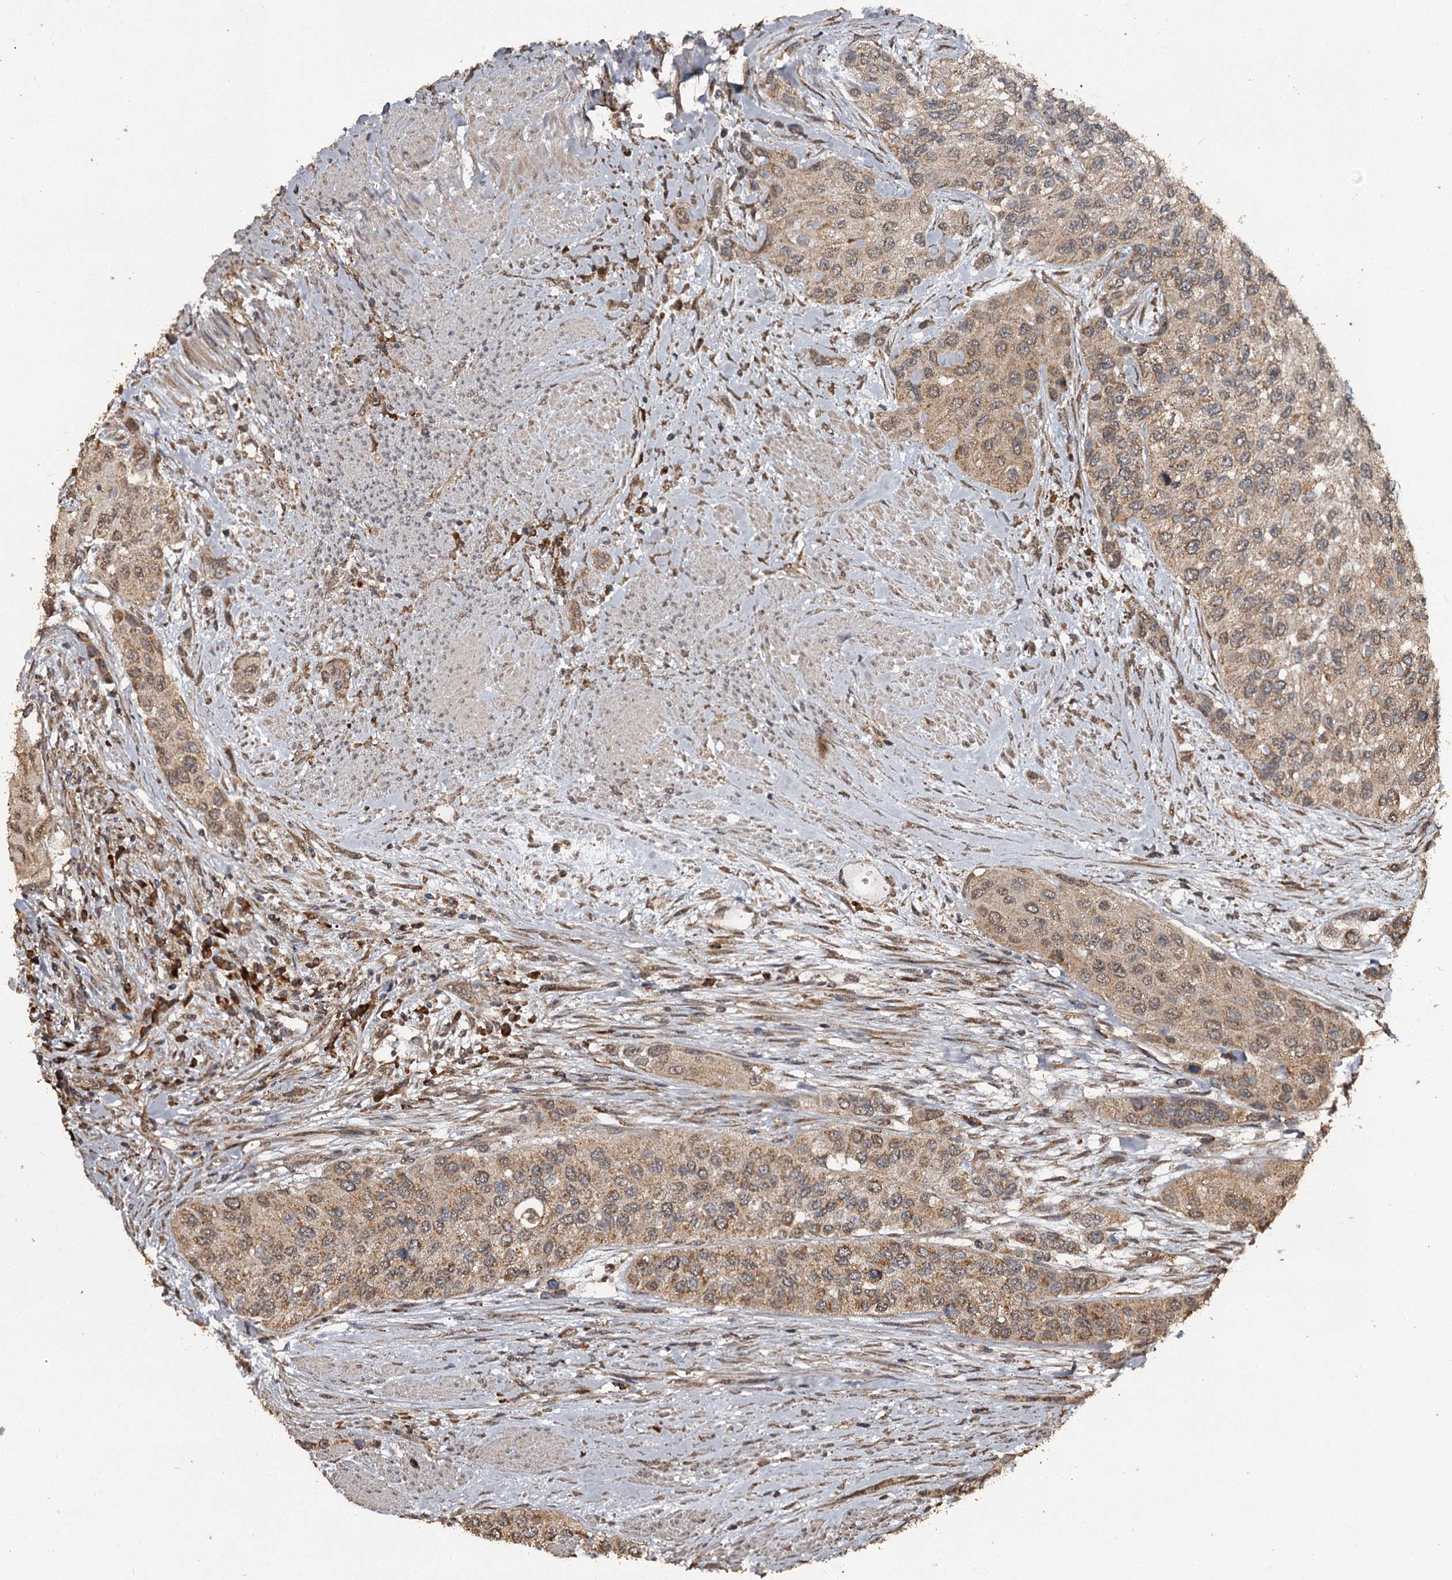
{"staining": {"intensity": "moderate", "quantity": ">75%", "location": "cytoplasmic/membranous,nuclear"}, "tissue": "urothelial cancer", "cell_type": "Tumor cells", "image_type": "cancer", "snomed": [{"axis": "morphology", "description": "Normal tissue, NOS"}, {"axis": "morphology", "description": "Urothelial carcinoma, High grade"}, {"axis": "topography", "description": "Vascular tissue"}, {"axis": "topography", "description": "Urinary bladder"}], "caption": "This micrograph exhibits IHC staining of urothelial carcinoma (high-grade), with medium moderate cytoplasmic/membranous and nuclear staining in approximately >75% of tumor cells.", "gene": "WIPI1", "patient": {"sex": "female", "age": 56}}